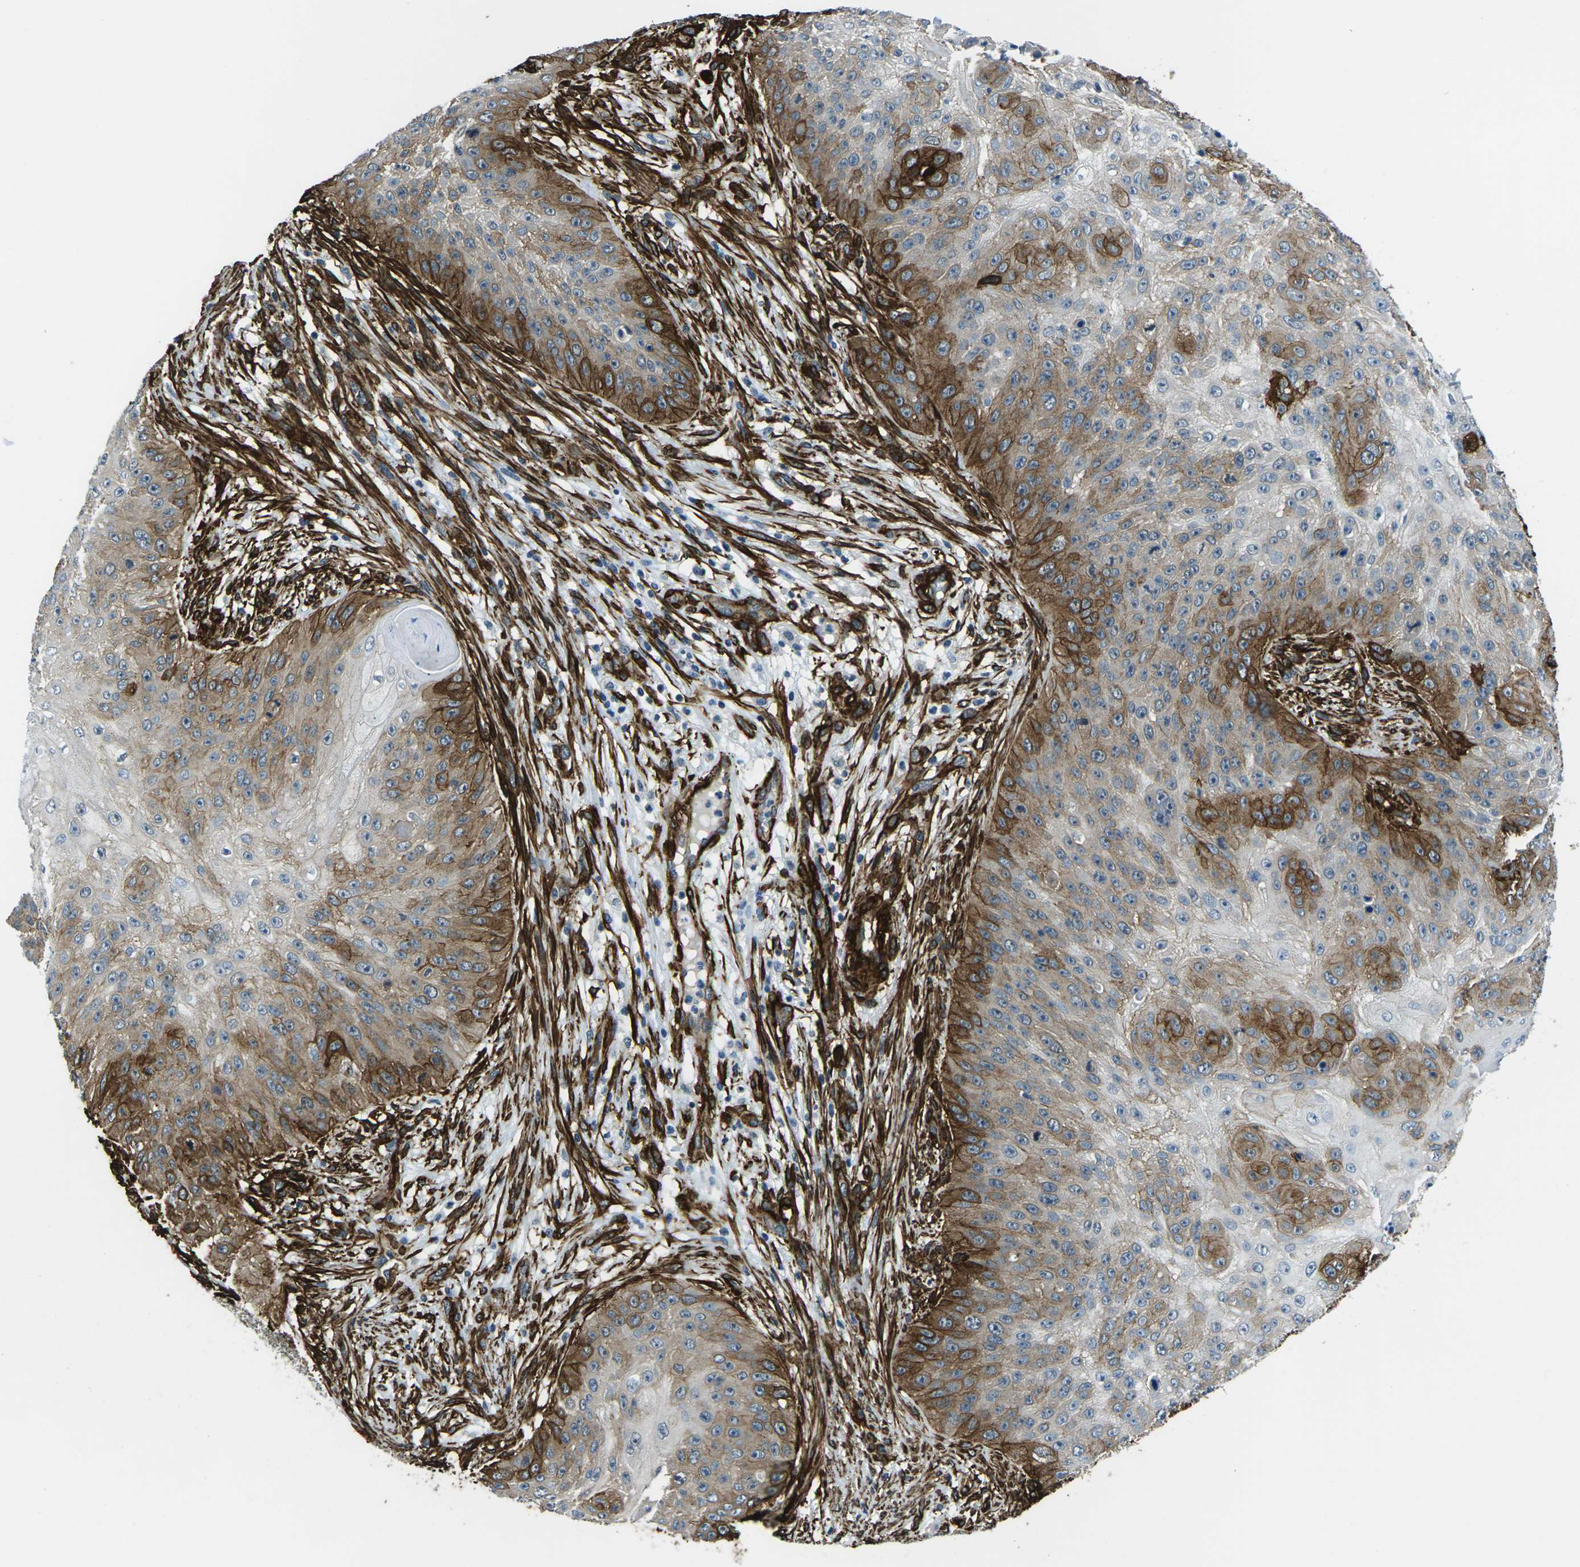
{"staining": {"intensity": "moderate", "quantity": "<25%", "location": "cytoplasmic/membranous"}, "tissue": "skin cancer", "cell_type": "Tumor cells", "image_type": "cancer", "snomed": [{"axis": "morphology", "description": "Squamous cell carcinoma, NOS"}, {"axis": "topography", "description": "Skin"}], "caption": "Skin cancer (squamous cell carcinoma) tissue demonstrates moderate cytoplasmic/membranous positivity in about <25% of tumor cells, visualized by immunohistochemistry.", "gene": "GRAMD1C", "patient": {"sex": "female", "age": 80}}